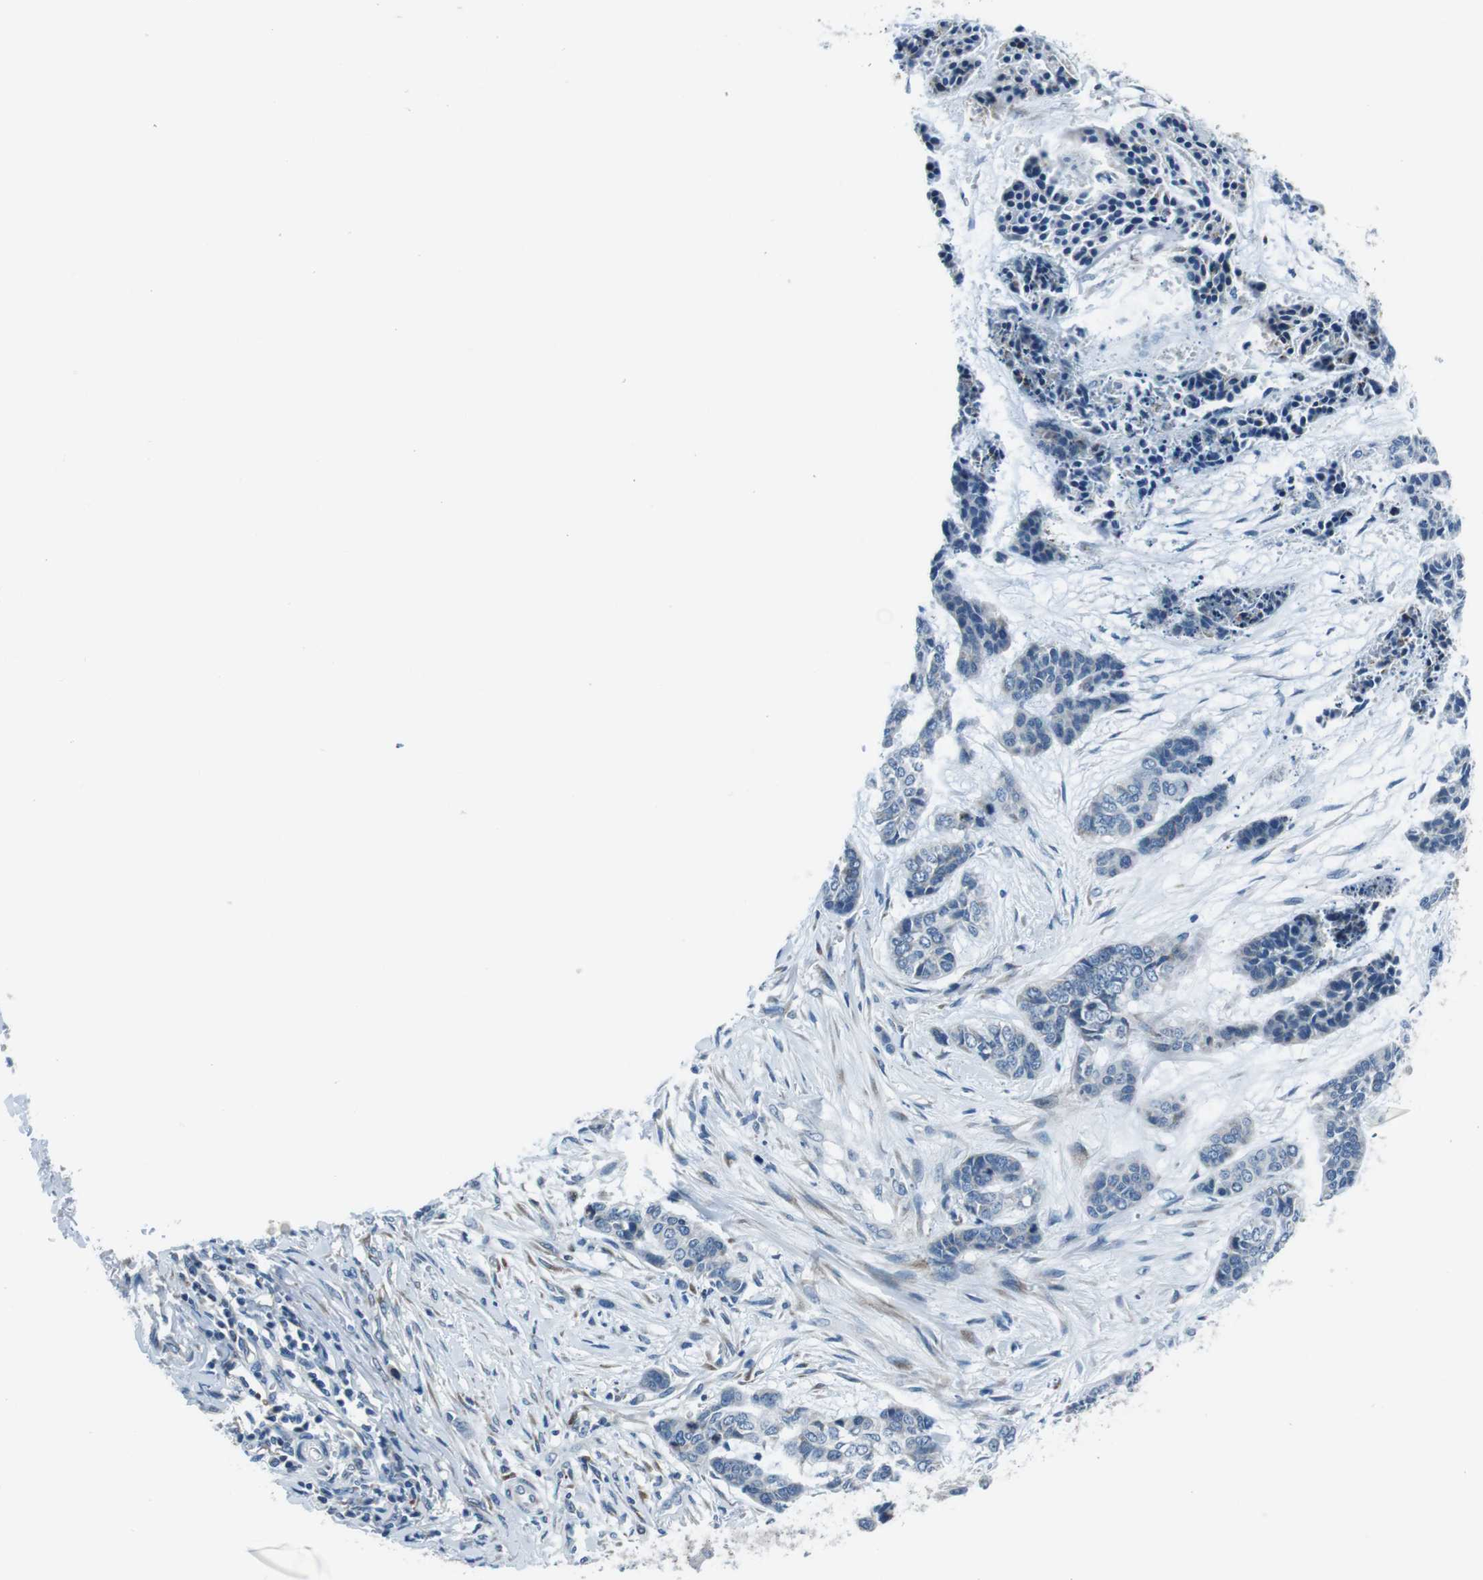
{"staining": {"intensity": "negative", "quantity": "none", "location": "none"}, "tissue": "skin cancer", "cell_type": "Tumor cells", "image_type": "cancer", "snomed": [{"axis": "morphology", "description": "Basal cell carcinoma"}, {"axis": "topography", "description": "Skin"}], "caption": "Protein analysis of skin basal cell carcinoma demonstrates no significant positivity in tumor cells.", "gene": "NUCB2", "patient": {"sex": "female", "age": 64}}